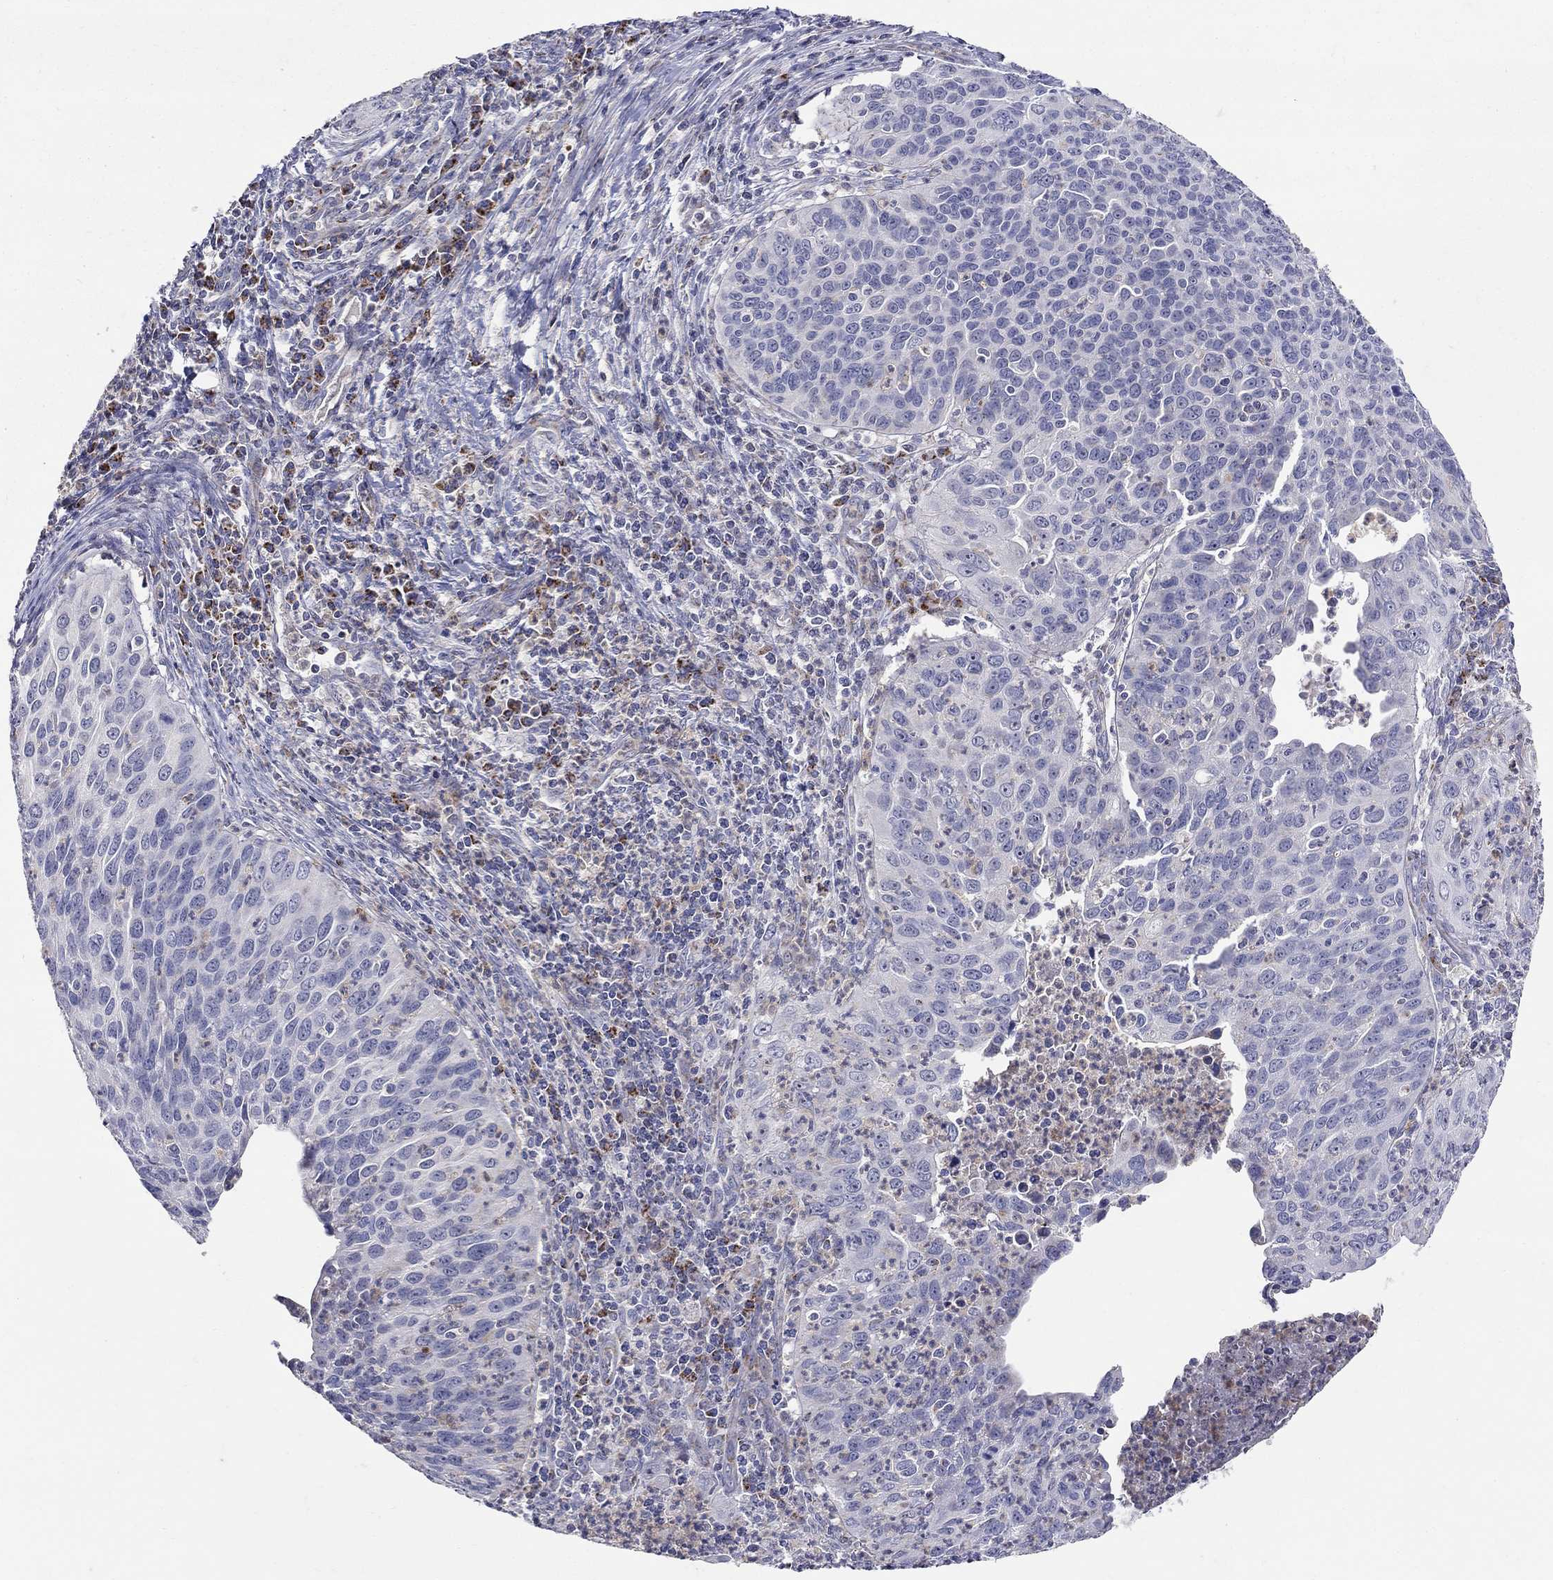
{"staining": {"intensity": "negative", "quantity": "none", "location": "none"}, "tissue": "cervical cancer", "cell_type": "Tumor cells", "image_type": "cancer", "snomed": [{"axis": "morphology", "description": "Squamous cell carcinoma, NOS"}, {"axis": "topography", "description": "Cervix"}], "caption": "This is an immunohistochemistry image of human squamous cell carcinoma (cervical). There is no staining in tumor cells.", "gene": "HMX2", "patient": {"sex": "female", "age": 26}}